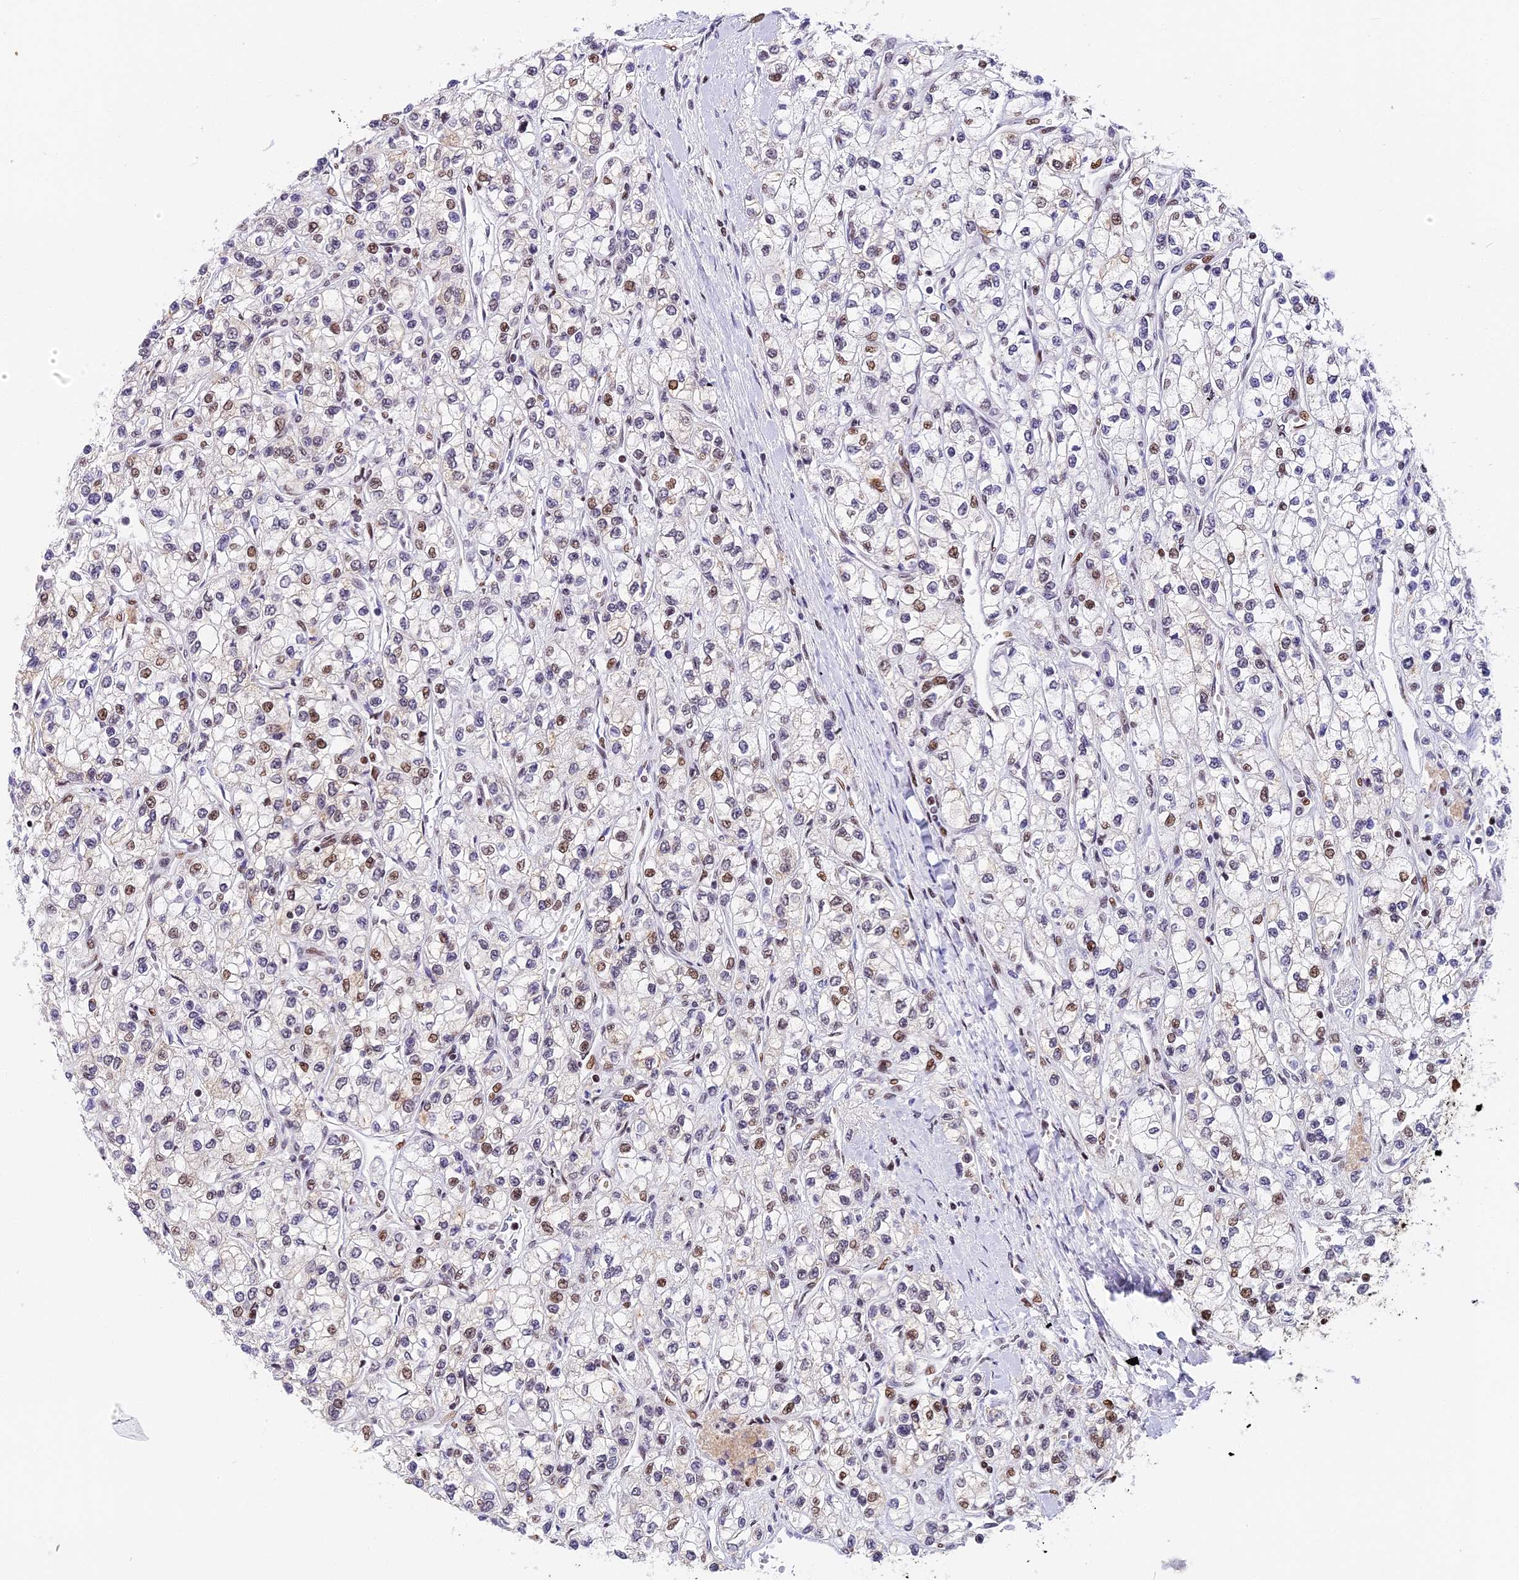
{"staining": {"intensity": "moderate", "quantity": "25%-75%", "location": "nuclear"}, "tissue": "renal cancer", "cell_type": "Tumor cells", "image_type": "cancer", "snomed": [{"axis": "morphology", "description": "Adenocarcinoma, NOS"}, {"axis": "topography", "description": "Kidney"}], "caption": "The photomicrograph exhibits a brown stain indicating the presence of a protein in the nuclear of tumor cells in renal cancer (adenocarcinoma).", "gene": "SBNO1", "patient": {"sex": "male", "age": 80}}